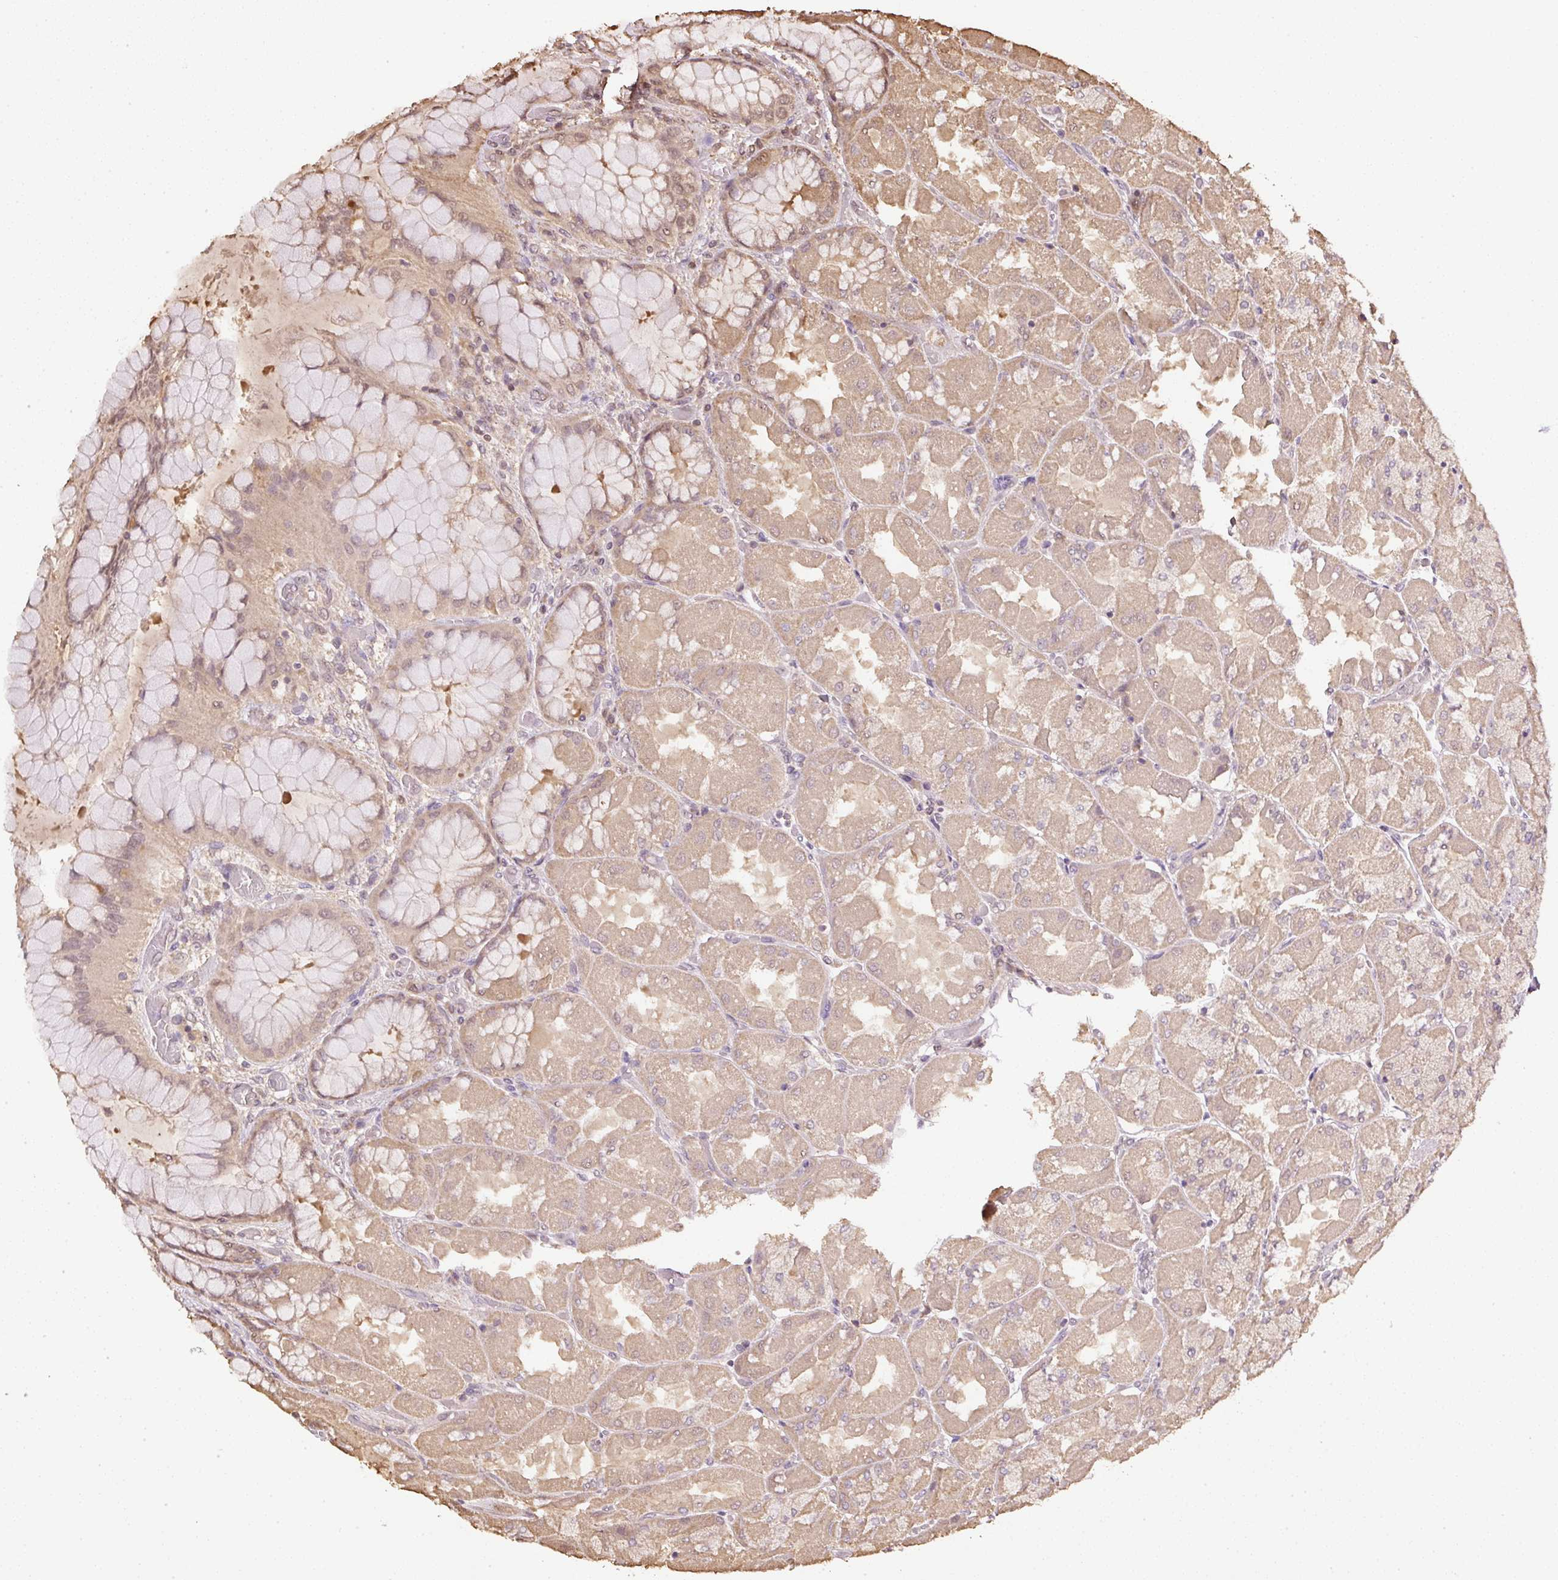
{"staining": {"intensity": "moderate", "quantity": ">75%", "location": "cytoplasmic/membranous,nuclear"}, "tissue": "stomach", "cell_type": "Glandular cells", "image_type": "normal", "snomed": [{"axis": "morphology", "description": "Normal tissue, NOS"}, {"axis": "topography", "description": "Stomach"}], "caption": "Immunohistochemical staining of benign stomach displays >75% levels of moderate cytoplasmic/membranous,nuclear protein staining in about >75% of glandular cells.", "gene": "TMEM170B", "patient": {"sex": "female", "age": 61}}